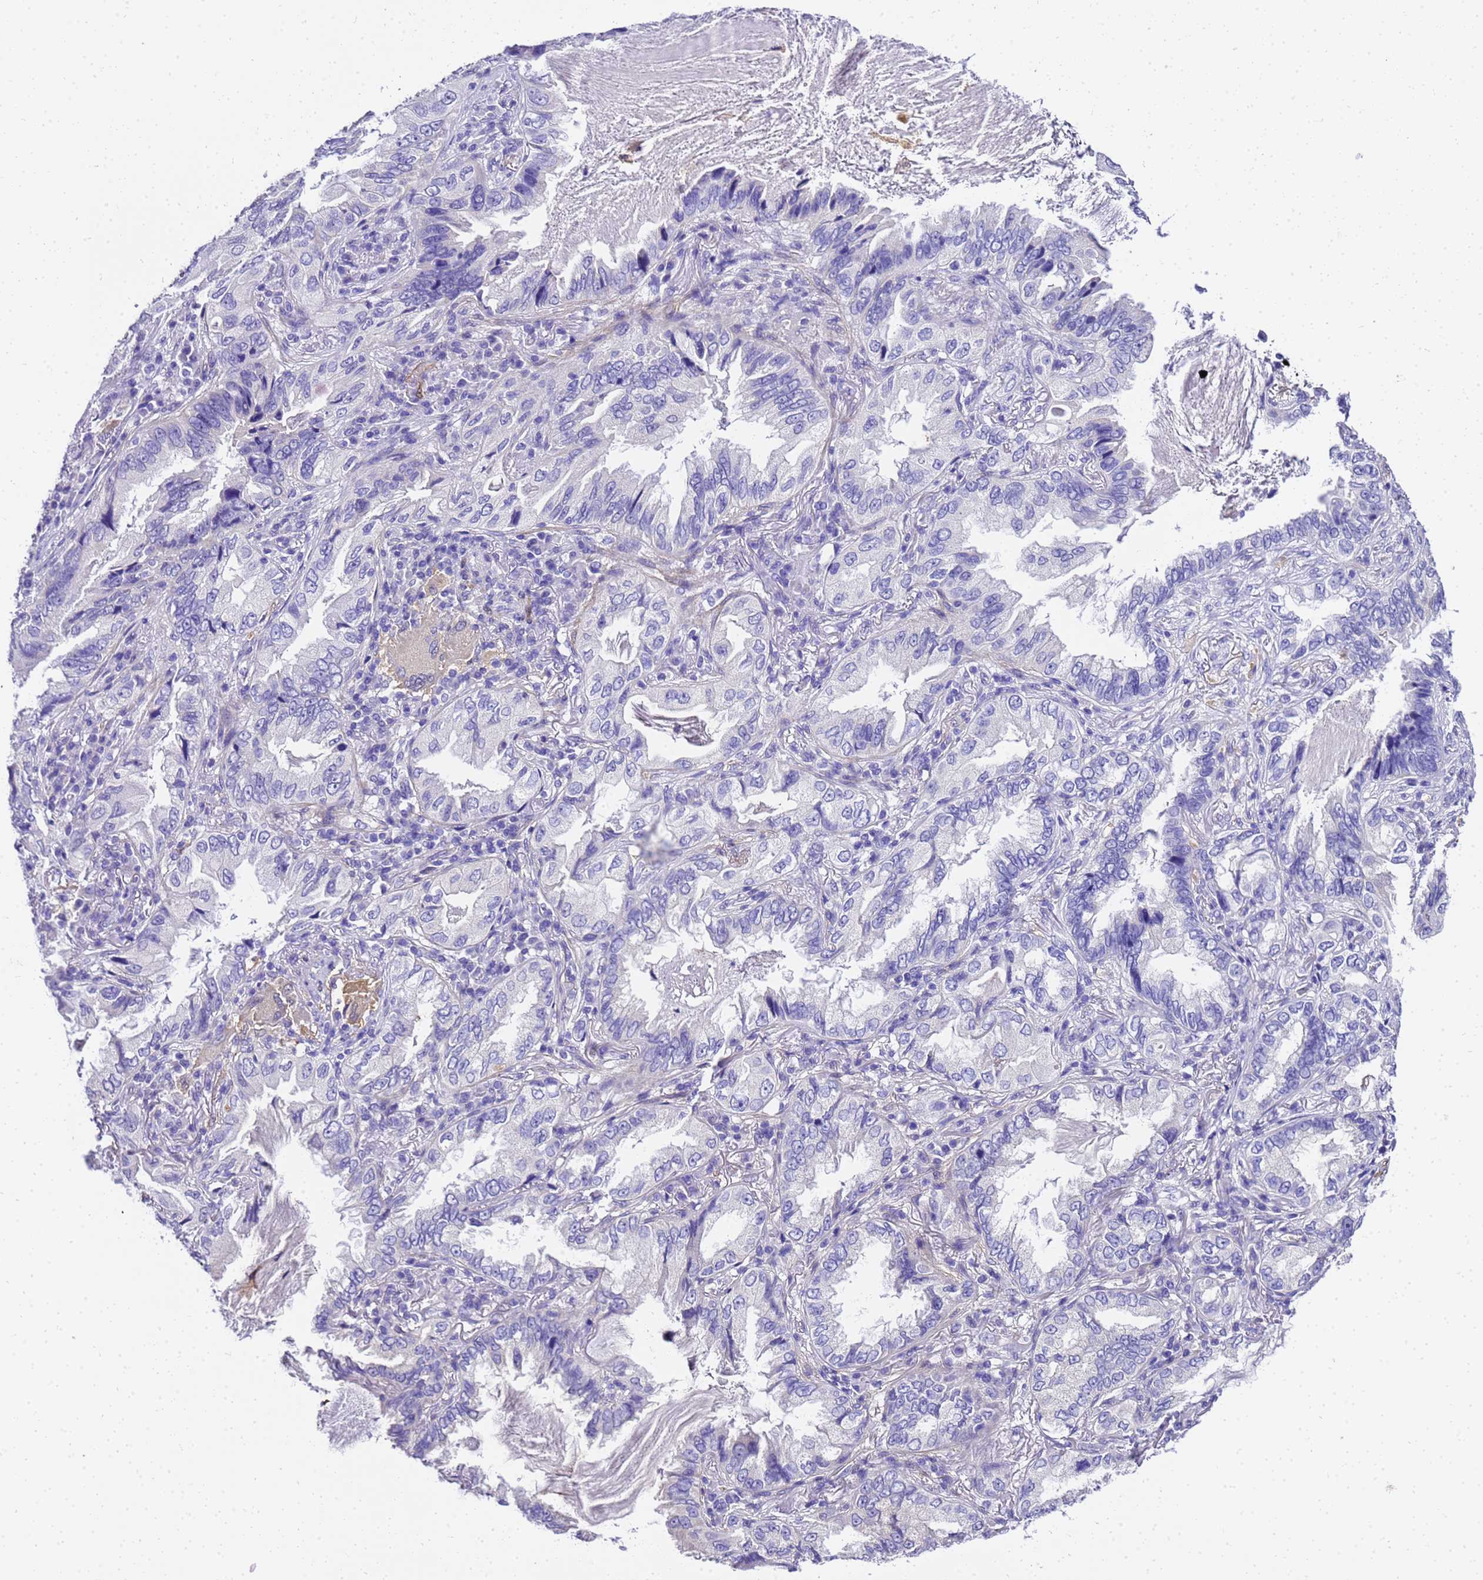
{"staining": {"intensity": "negative", "quantity": "none", "location": "none"}, "tissue": "lung cancer", "cell_type": "Tumor cells", "image_type": "cancer", "snomed": [{"axis": "morphology", "description": "Adenocarcinoma, NOS"}, {"axis": "topography", "description": "Lung"}], "caption": "The photomicrograph demonstrates no staining of tumor cells in lung cancer (adenocarcinoma).", "gene": "HSPB6", "patient": {"sex": "female", "age": 69}}